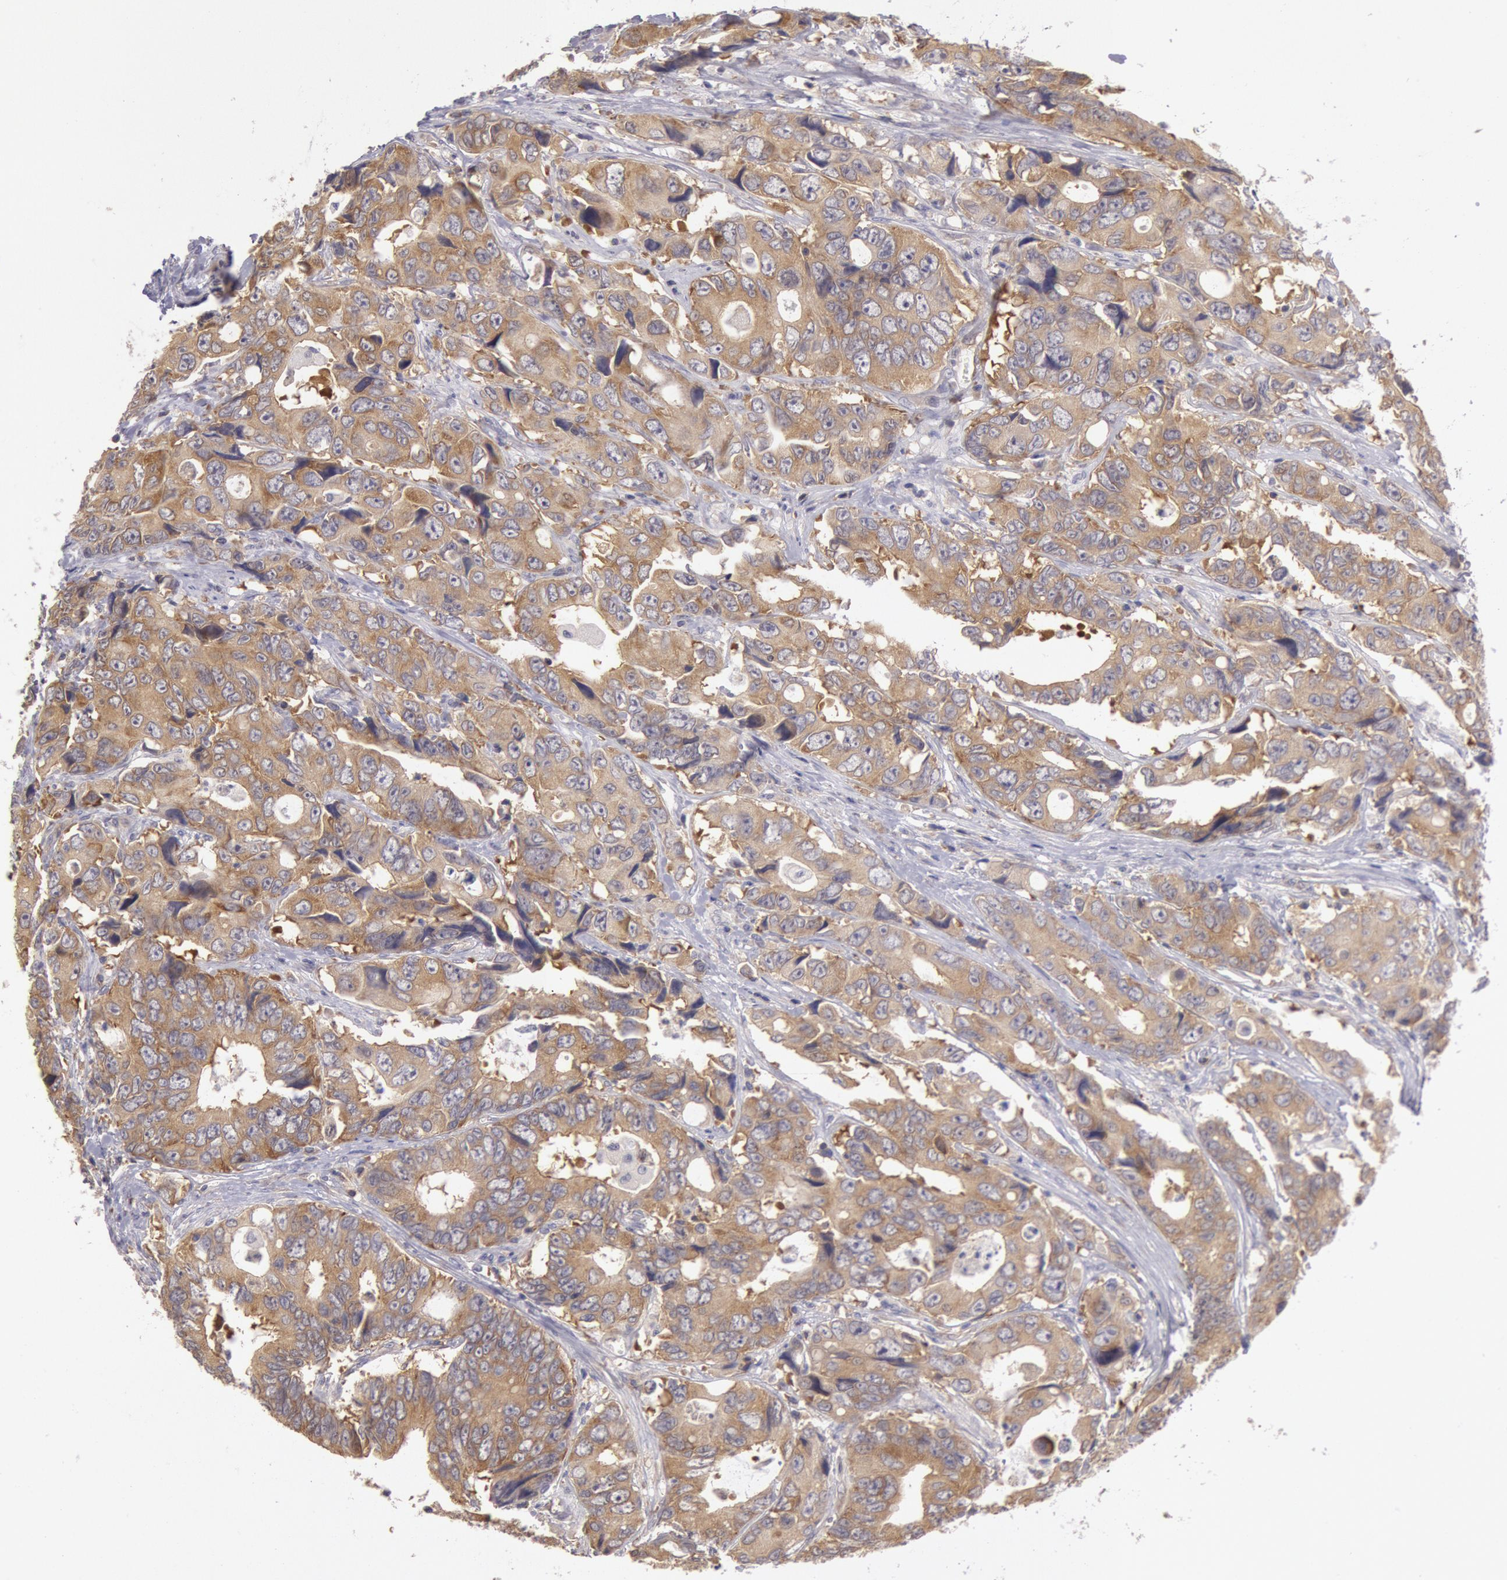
{"staining": {"intensity": "moderate", "quantity": ">75%", "location": "cytoplasmic/membranous"}, "tissue": "colorectal cancer", "cell_type": "Tumor cells", "image_type": "cancer", "snomed": [{"axis": "morphology", "description": "Adenocarcinoma, NOS"}, {"axis": "topography", "description": "Rectum"}], "caption": "Moderate cytoplasmic/membranous protein staining is seen in about >75% of tumor cells in colorectal adenocarcinoma.", "gene": "NMT2", "patient": {"sex": "female", "age": 67}}